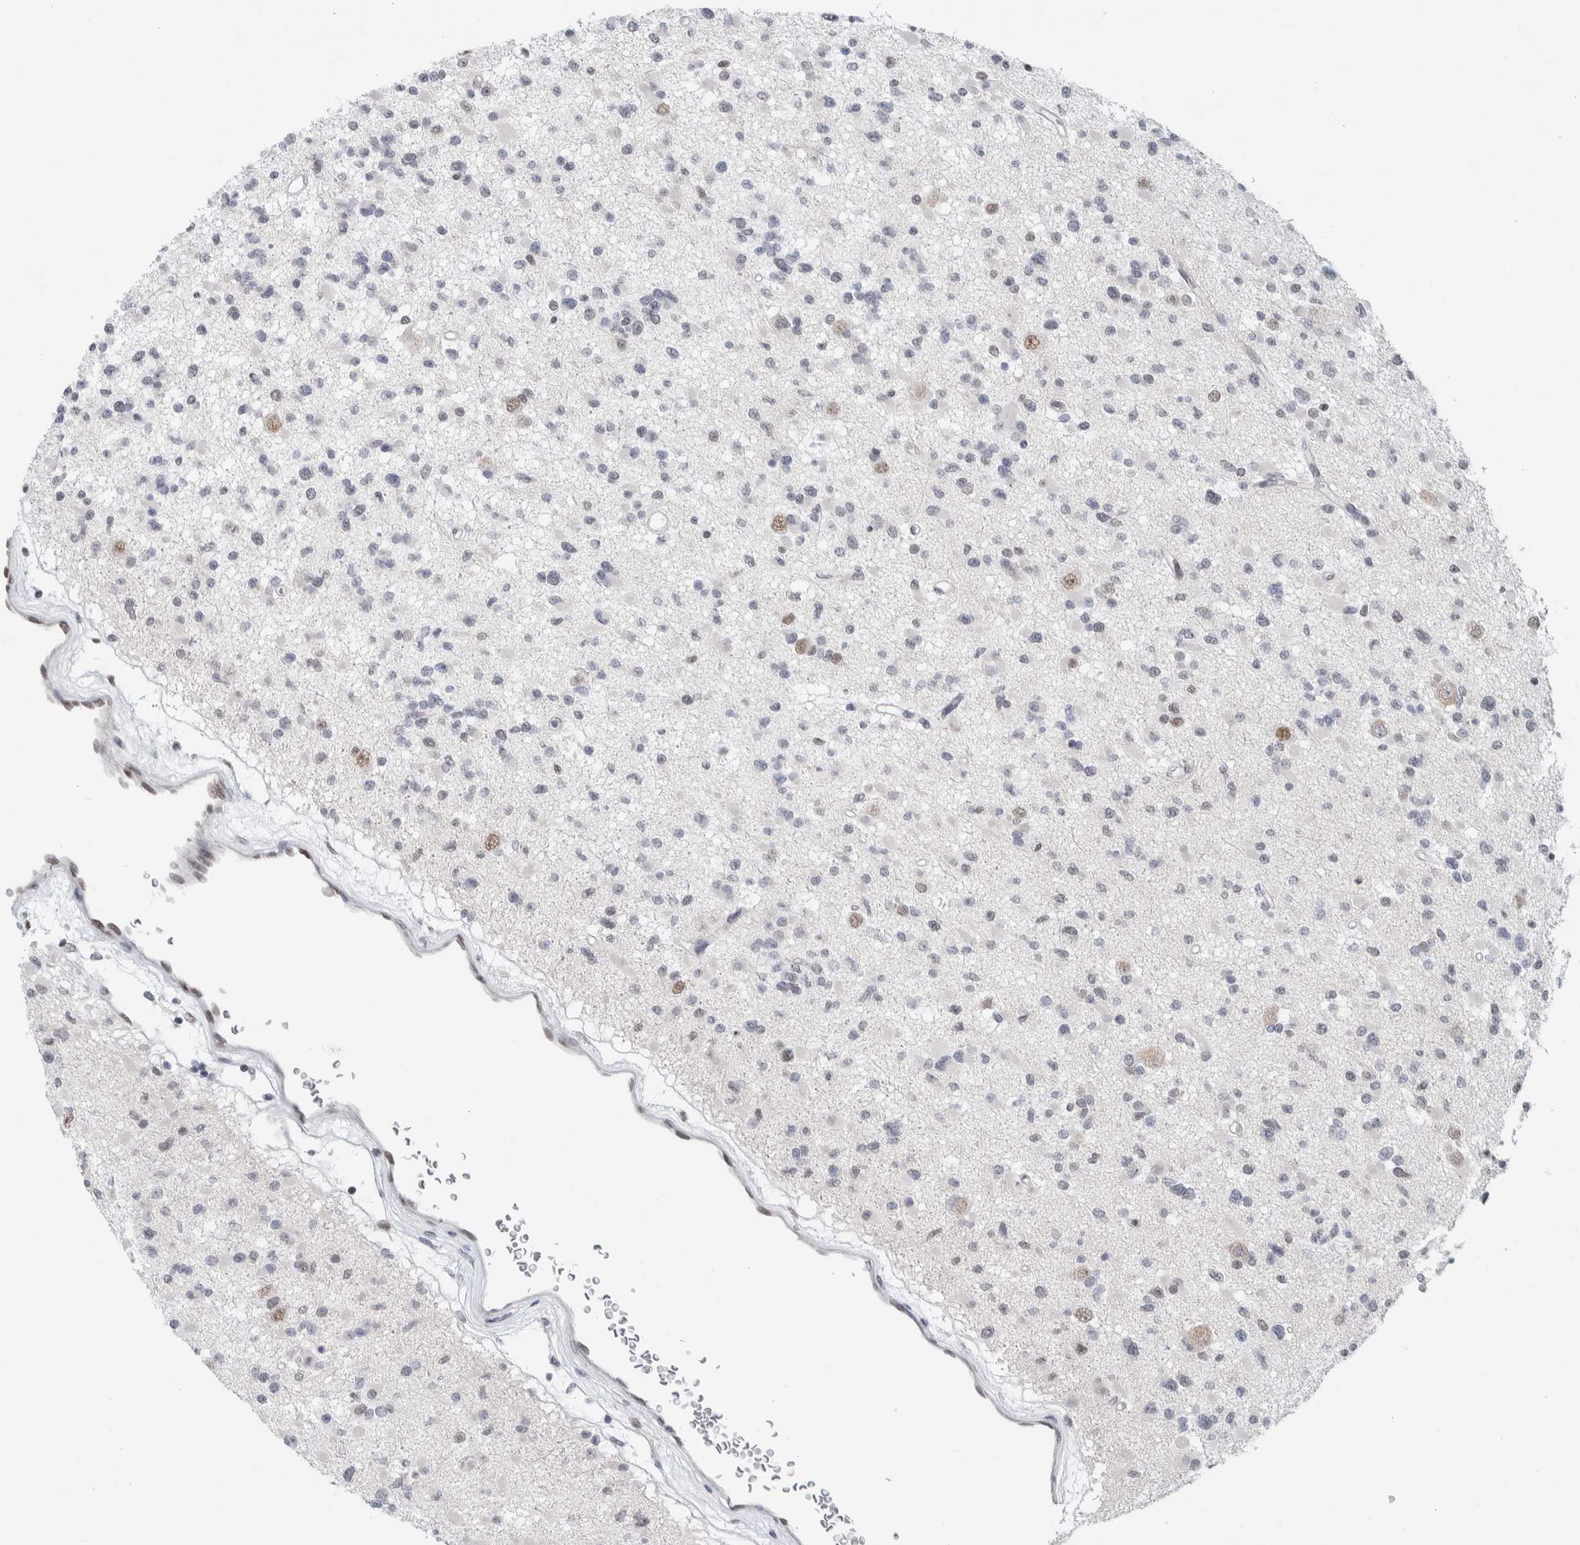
{"staining": {"intensity": "negative", "quantity": "none", "location": "none"}, "tissue": "glioma", "cell_type": "Tumor cells", "image_type": "cancer", "snomed": [{"axis": "morphology", "description": "Glioma, malignant, Low grade"}, {"axis": "topography", "description": "Brain"}], "caption": "Immunohistochemical staining of glioma exhibits no significant positivity in tumor cells.", "gene": "PRMT1", "patient": {"sex": "female", "age": 22}}